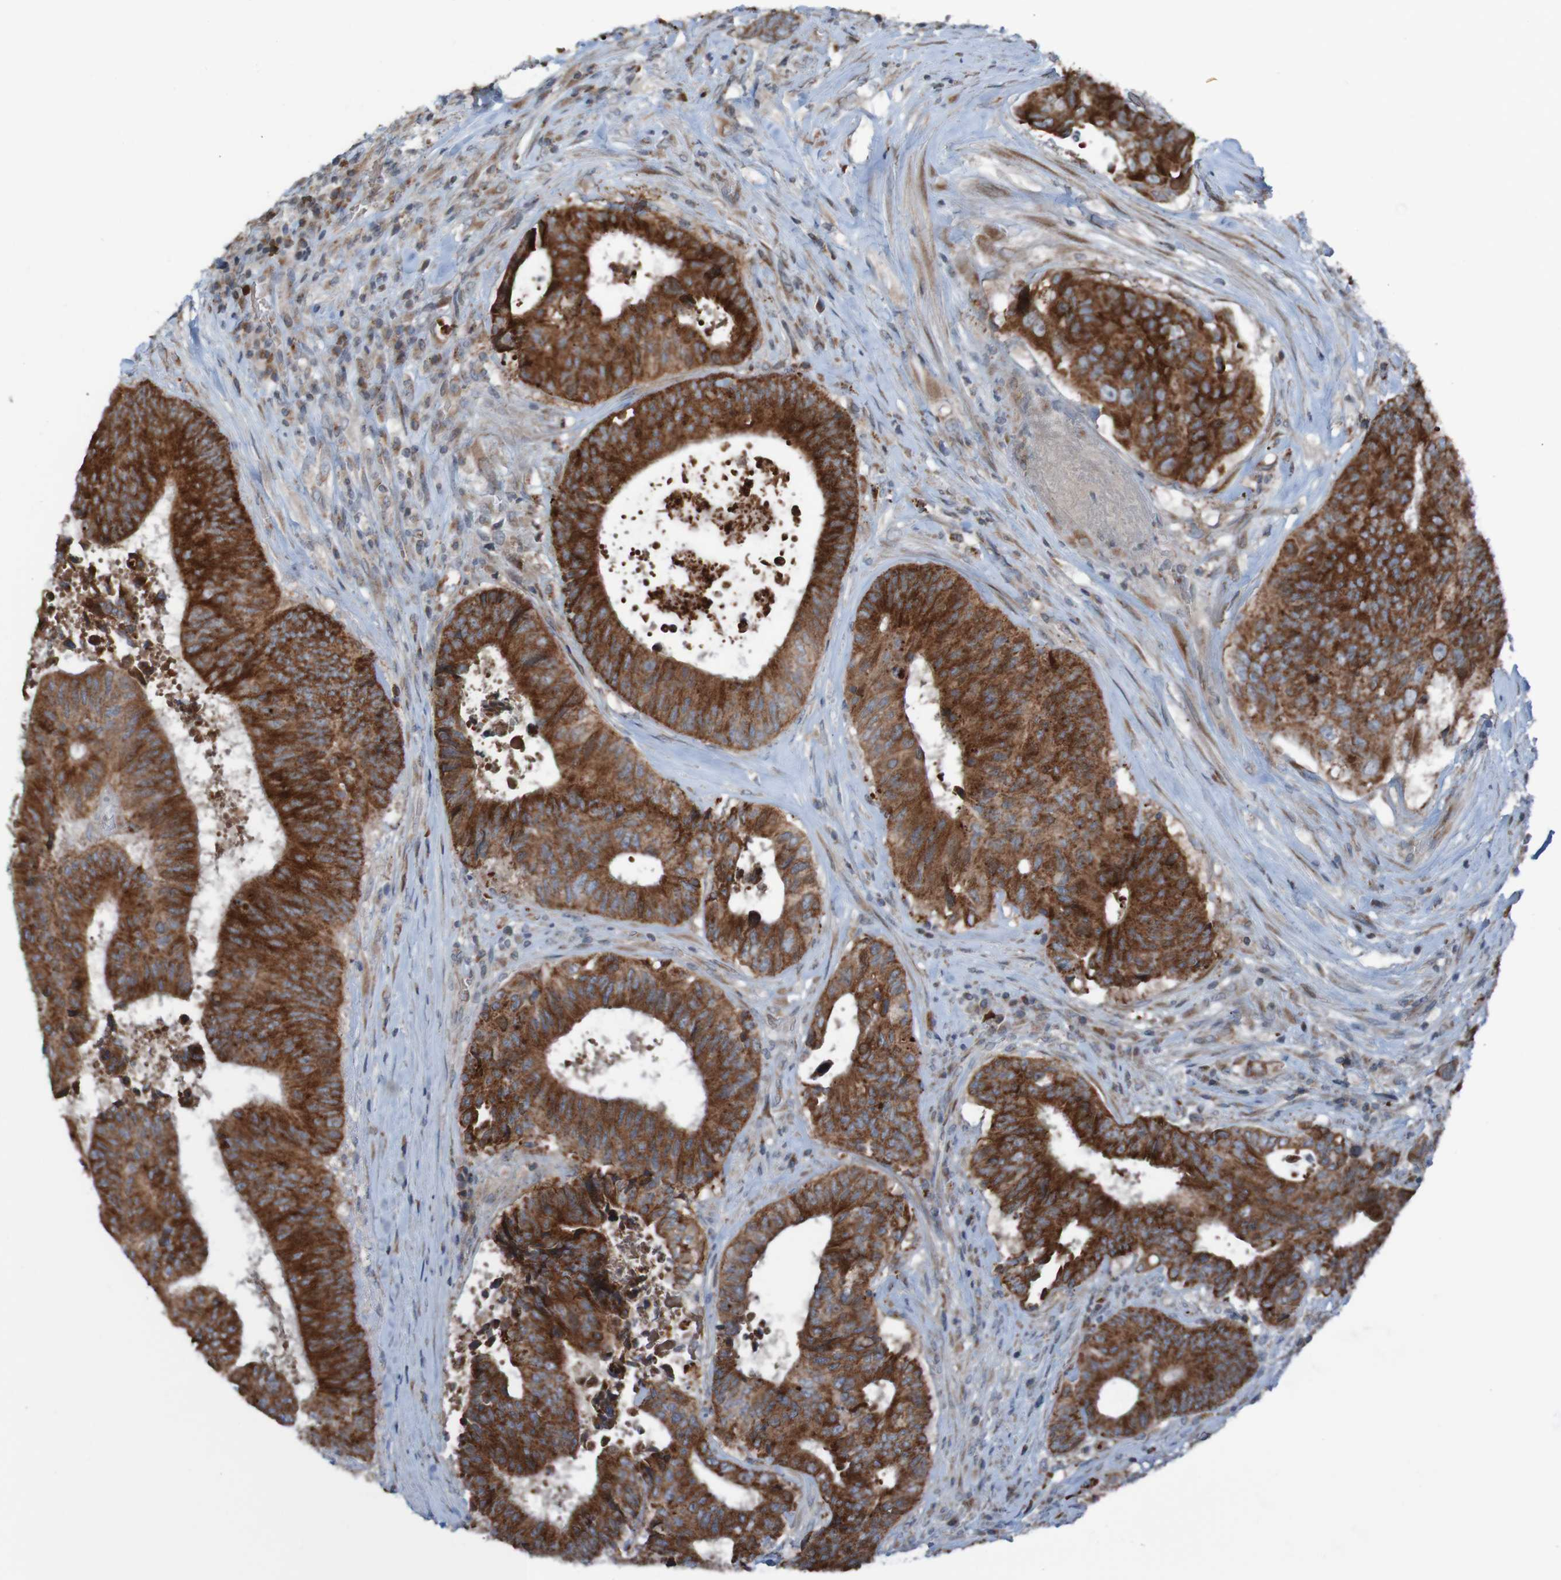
{"staining": {"intensity": "strong", "quantity": ">75%", "location": "cytoplasmic/membranous"}, "tissue": "colorectal cancer", "cell_type": "Tumor cells", "image_type": "cancer", "snomed": [{"axis": "morphology", "description": "Adenocarcinoma, NOS"}, {"axis": "topography", "description": "Rectum"}], "caption": "This image reveals immunohistochemistry staining of human colorectal cancer (adenocarcinoma), with high strong cytoplasmic/membranous expression in approximately >75% of tumor cells.", "gene": "UNG", "patient": {"sex": "male", "age": 72}}